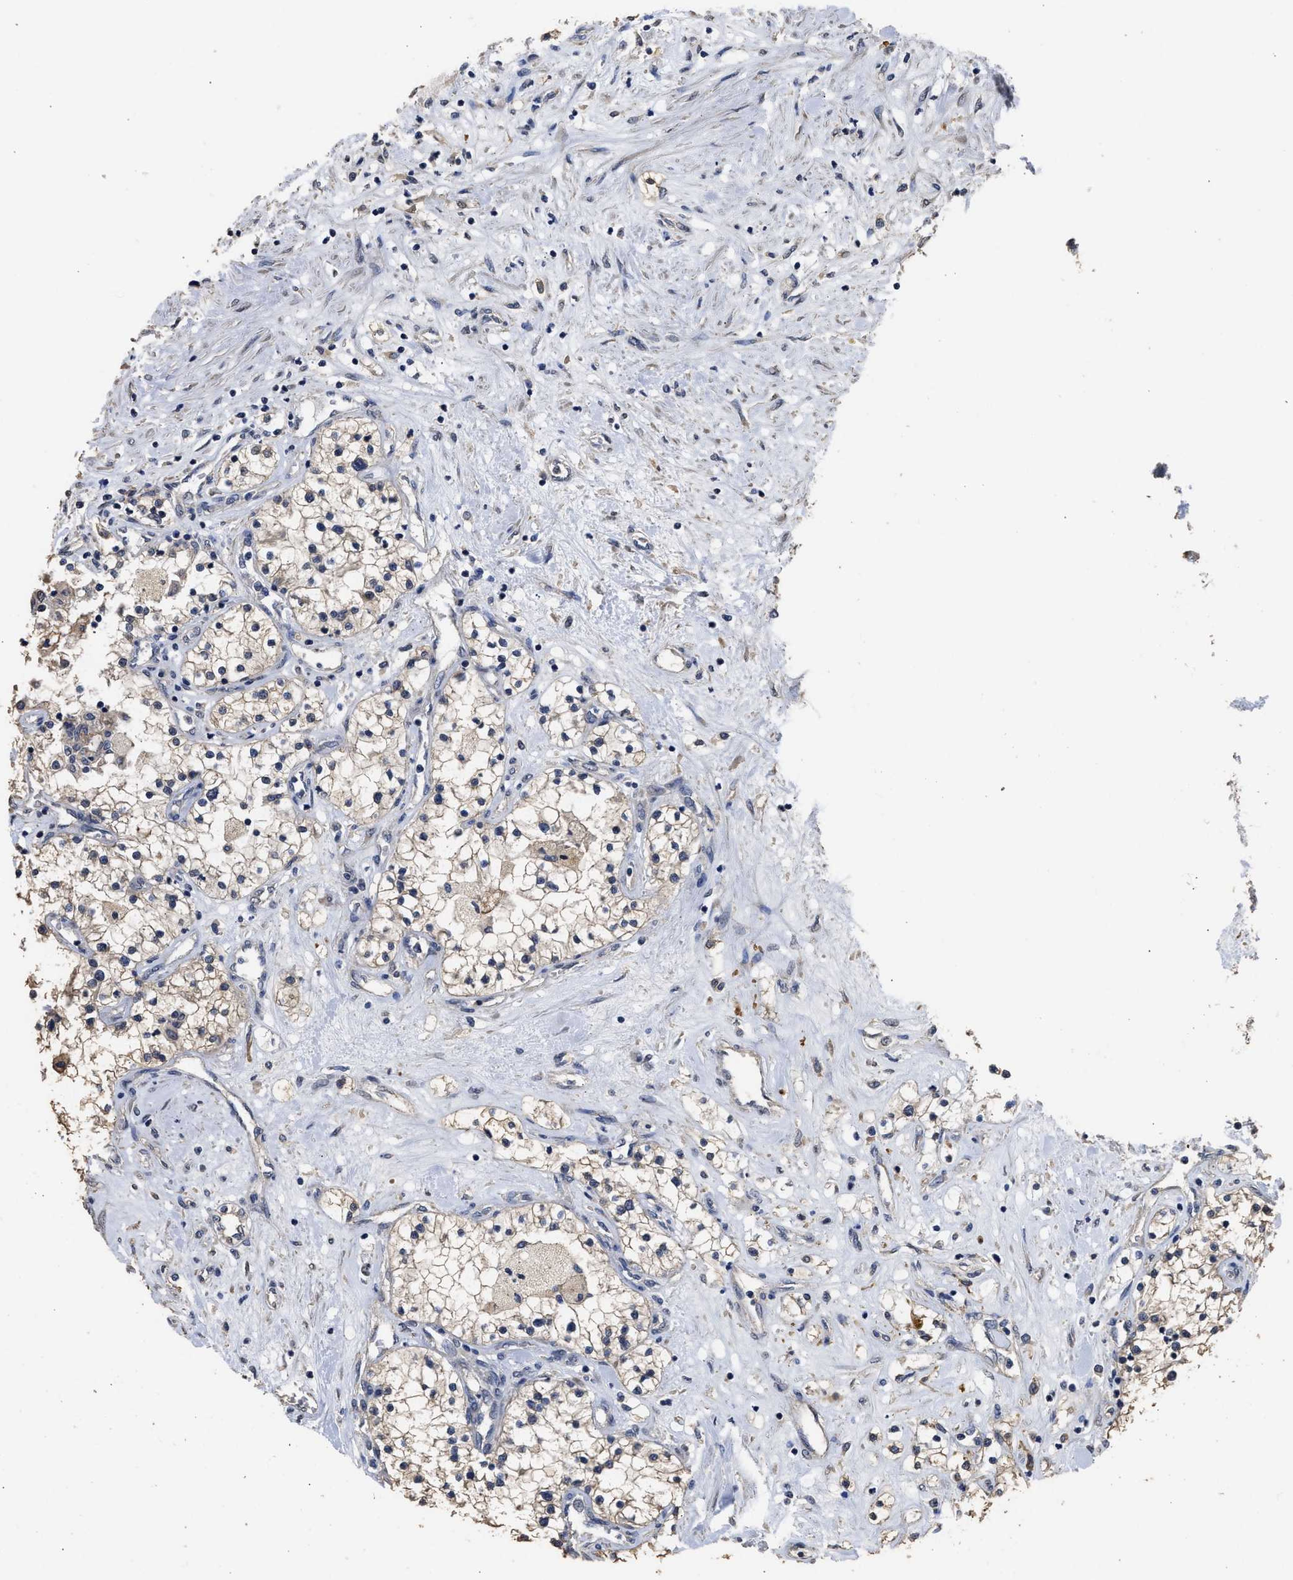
{"staining": {"intensity": "weak", "quantity": ">75%", "location": "cytoplasmic/membranous"}, "tissue": "renal cancer", "cell_type": "Tumor cells", "image_type": "cancer", "snomed": [{"axis": "morphology", "description": "Adenocarcinoma, NOS"}, {"axis": "topography", "description": "Kidney"}], "caption": "A histopathology image showing weak cytoplasmic/membranous positivity in approximately >75% of tumor cells in renal adenocarcinoma, as visualized by brown immunohistochemical staining.", "gene": "SPINT2", "patient": {"sex": "male", "age": 68}}